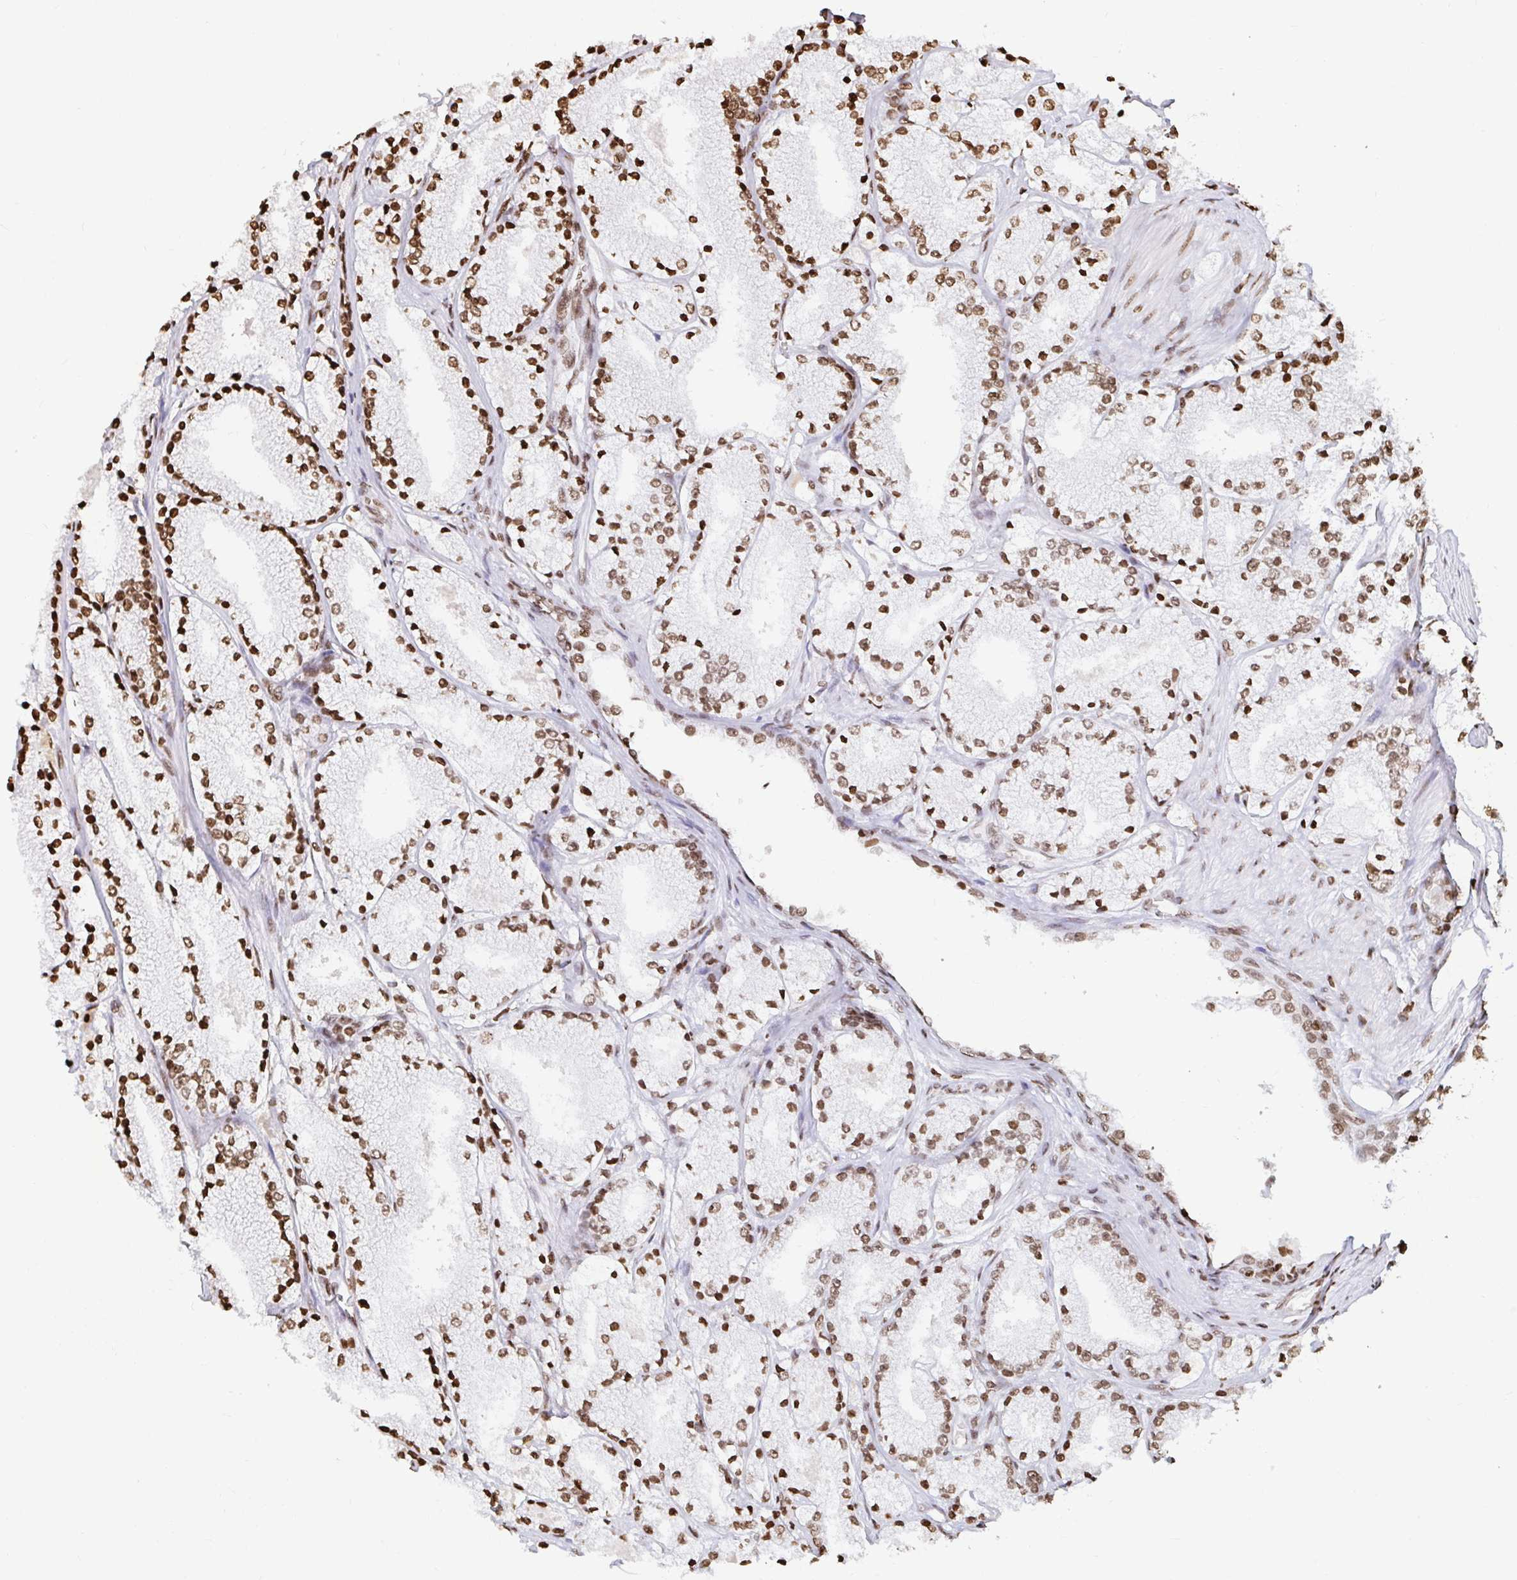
{"staining": {"intensity": "moderate", "quantity": ">75%", "location": "nuclear"}, "tissue": "prostate cancer", "cell_type": "Tumor cells", "image_type": "cancer", "snomed": [{"axis": "morphology", "description": "Adenocarcinoma, High grade"}, {"axis": "topography", "description": "Prostate"}], "caption": "Prostate high-grade adenocarcinoma stained with a protein marker displays moderate staining in tumor cells.", "gene": "H2BC5", "patient": {"sex": "male", "age": 63}}